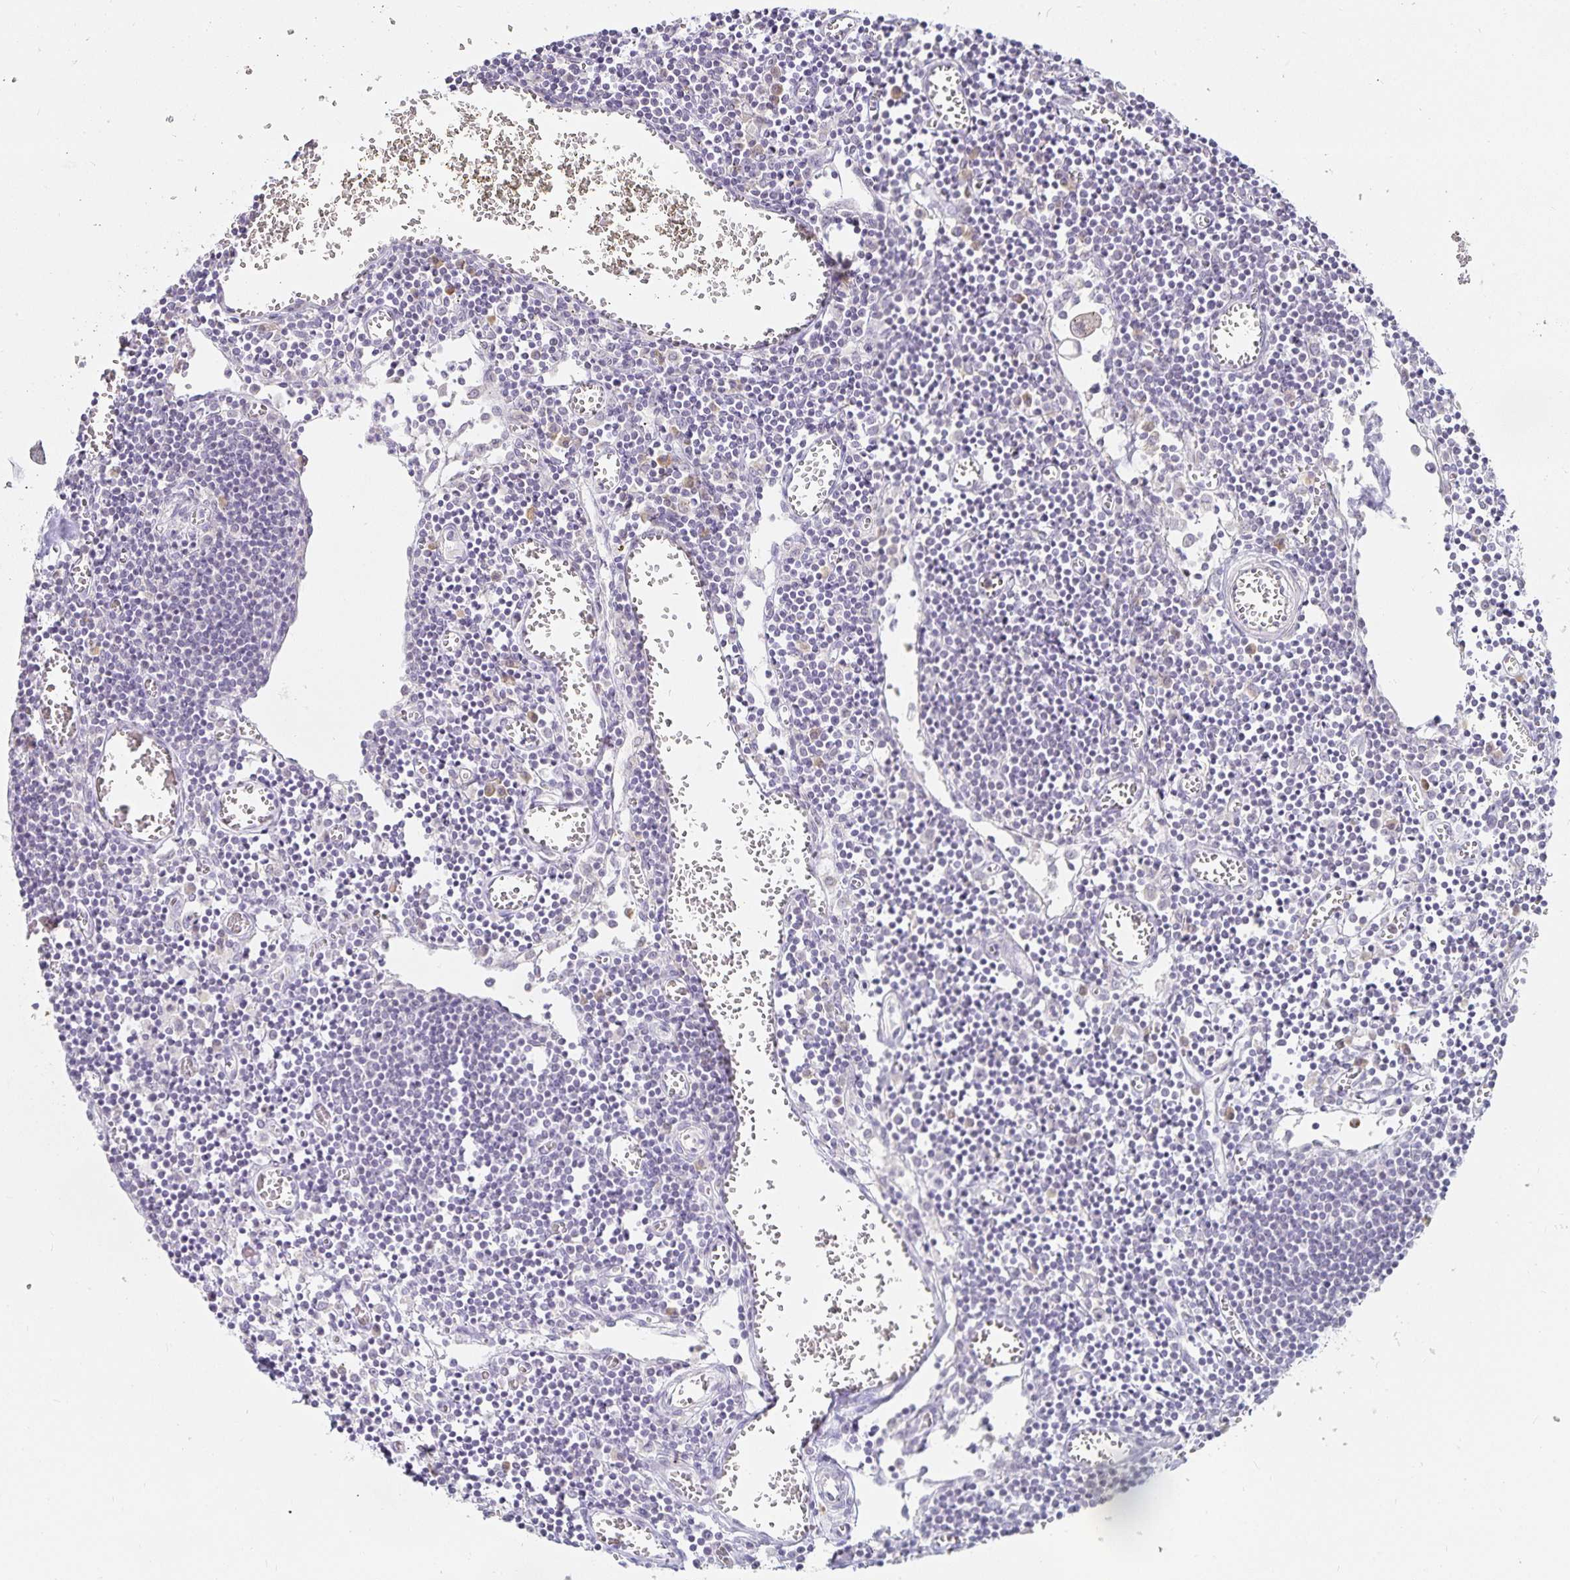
{"staining": {"intensity": "negative", "quantity": "none", "location": "none"}, "tissue": "lymph node", "cell_type": "Germinal center cells", "image_type": "normal", "snomed": [{"axis": "morphology", "description": "Normal tissue, NOS"}, {"axis": "topography", "description": "Lymph node"}], "caption": "Image shows no significant protein staining in germinal center cells of benign lymph node. (DAB (3,3'-diaminobenzidine) IHC, high magnification).", "gene": "GP2", "patient": {"sex": "male", "age": 66}}